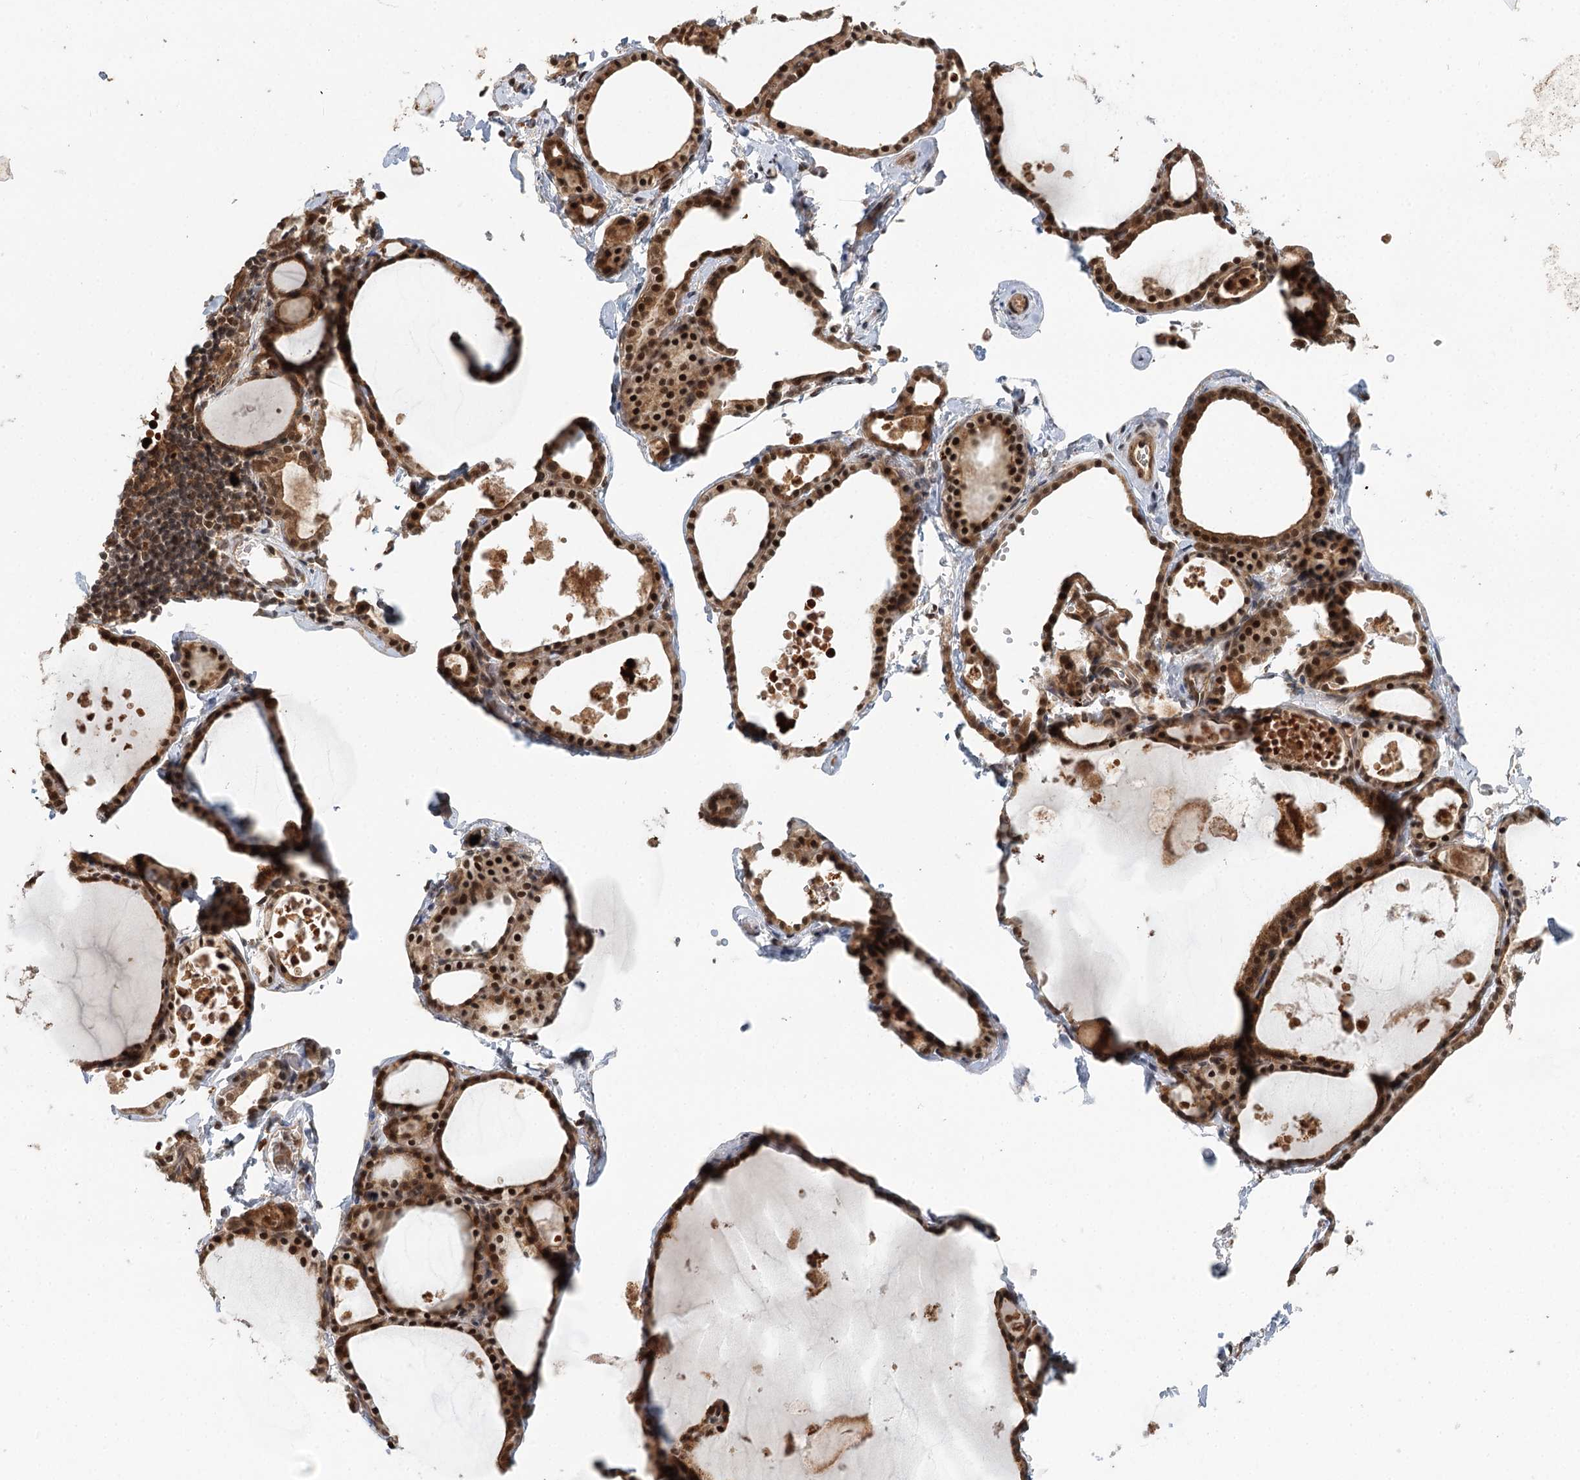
{"staining": {"intensity": "strong", "quantity": ">75%", "location": "cytoplasmic/membranous,nuclear"}, "tissue": "thyroid gland", "cell_type": "Glandular cells", "image_type": "normal", "snomed": [{"axis": "morphology", "description": "Normal tissue, NOS"}, {"axis": "topography", "description": "Thyroid gland"}], "caption": "This histopathology image shows immunohistochemistry (IHC) staining of unremarkable thyroid gland, with high strong cytoplasmic/membranous,nuclear expression in approximately >75% of glandular cells.", "gene": "N6AMT1", "patient": {"sex": "male", "age": 56}}